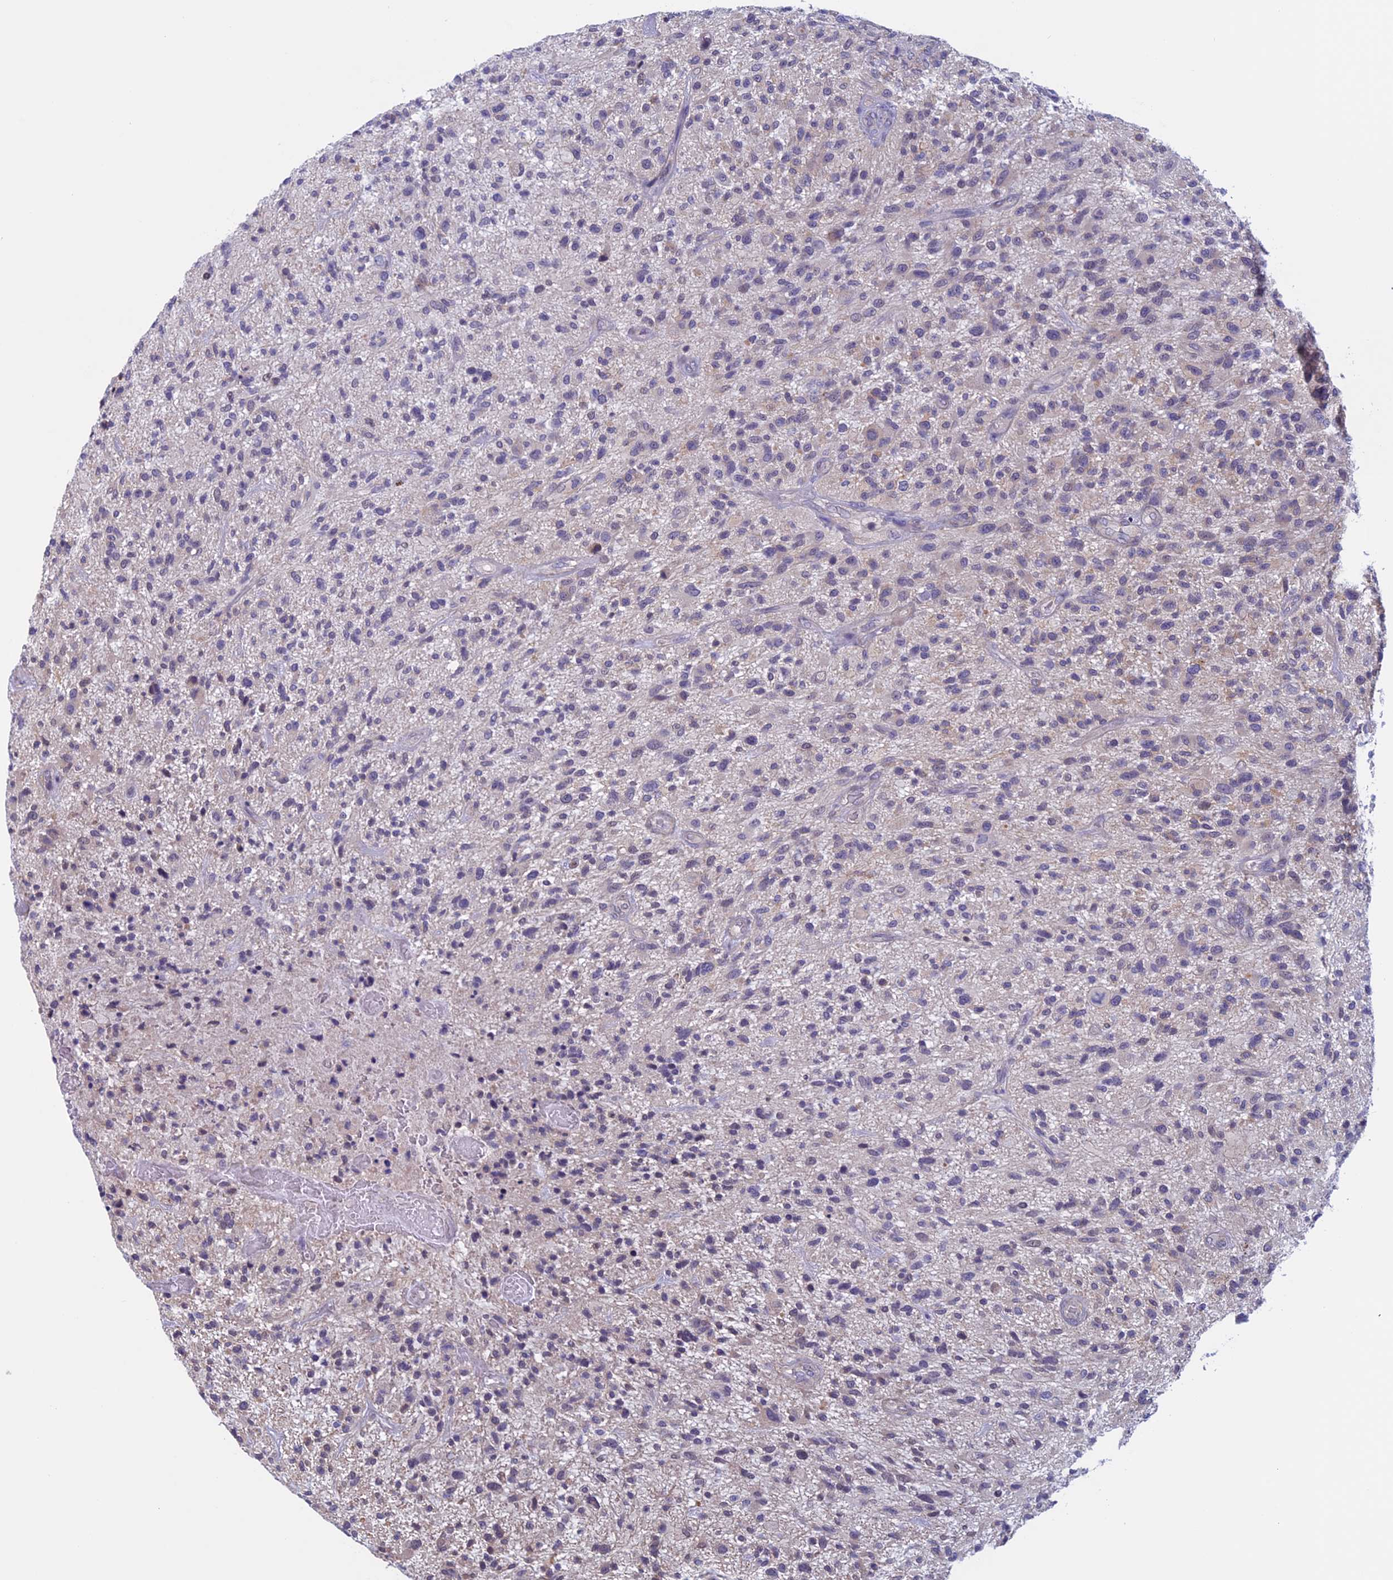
{"staining": {"intensity": "weak", "quantity": "<25%", "location": "cytoplasmic/membranous"}, "tissue": "glioma", "cell_type": "Tumor cells", "image_type": "cancer", "snomed": [{"axis": "morphology", "description": "Glioma, malignant, High grade"}, {"axis": "topography", "description": "Brain"}], "caption": "Micrograph shows no protein positivity in tumor cells of malignant high-grade glioma tissue. (DAB (3,3'-diaminobenzidine) immunohistochemistry with hematoxylin counter stain).", "gene": "SLC1A6", "patient": {"sex": "male", "age": 47}}